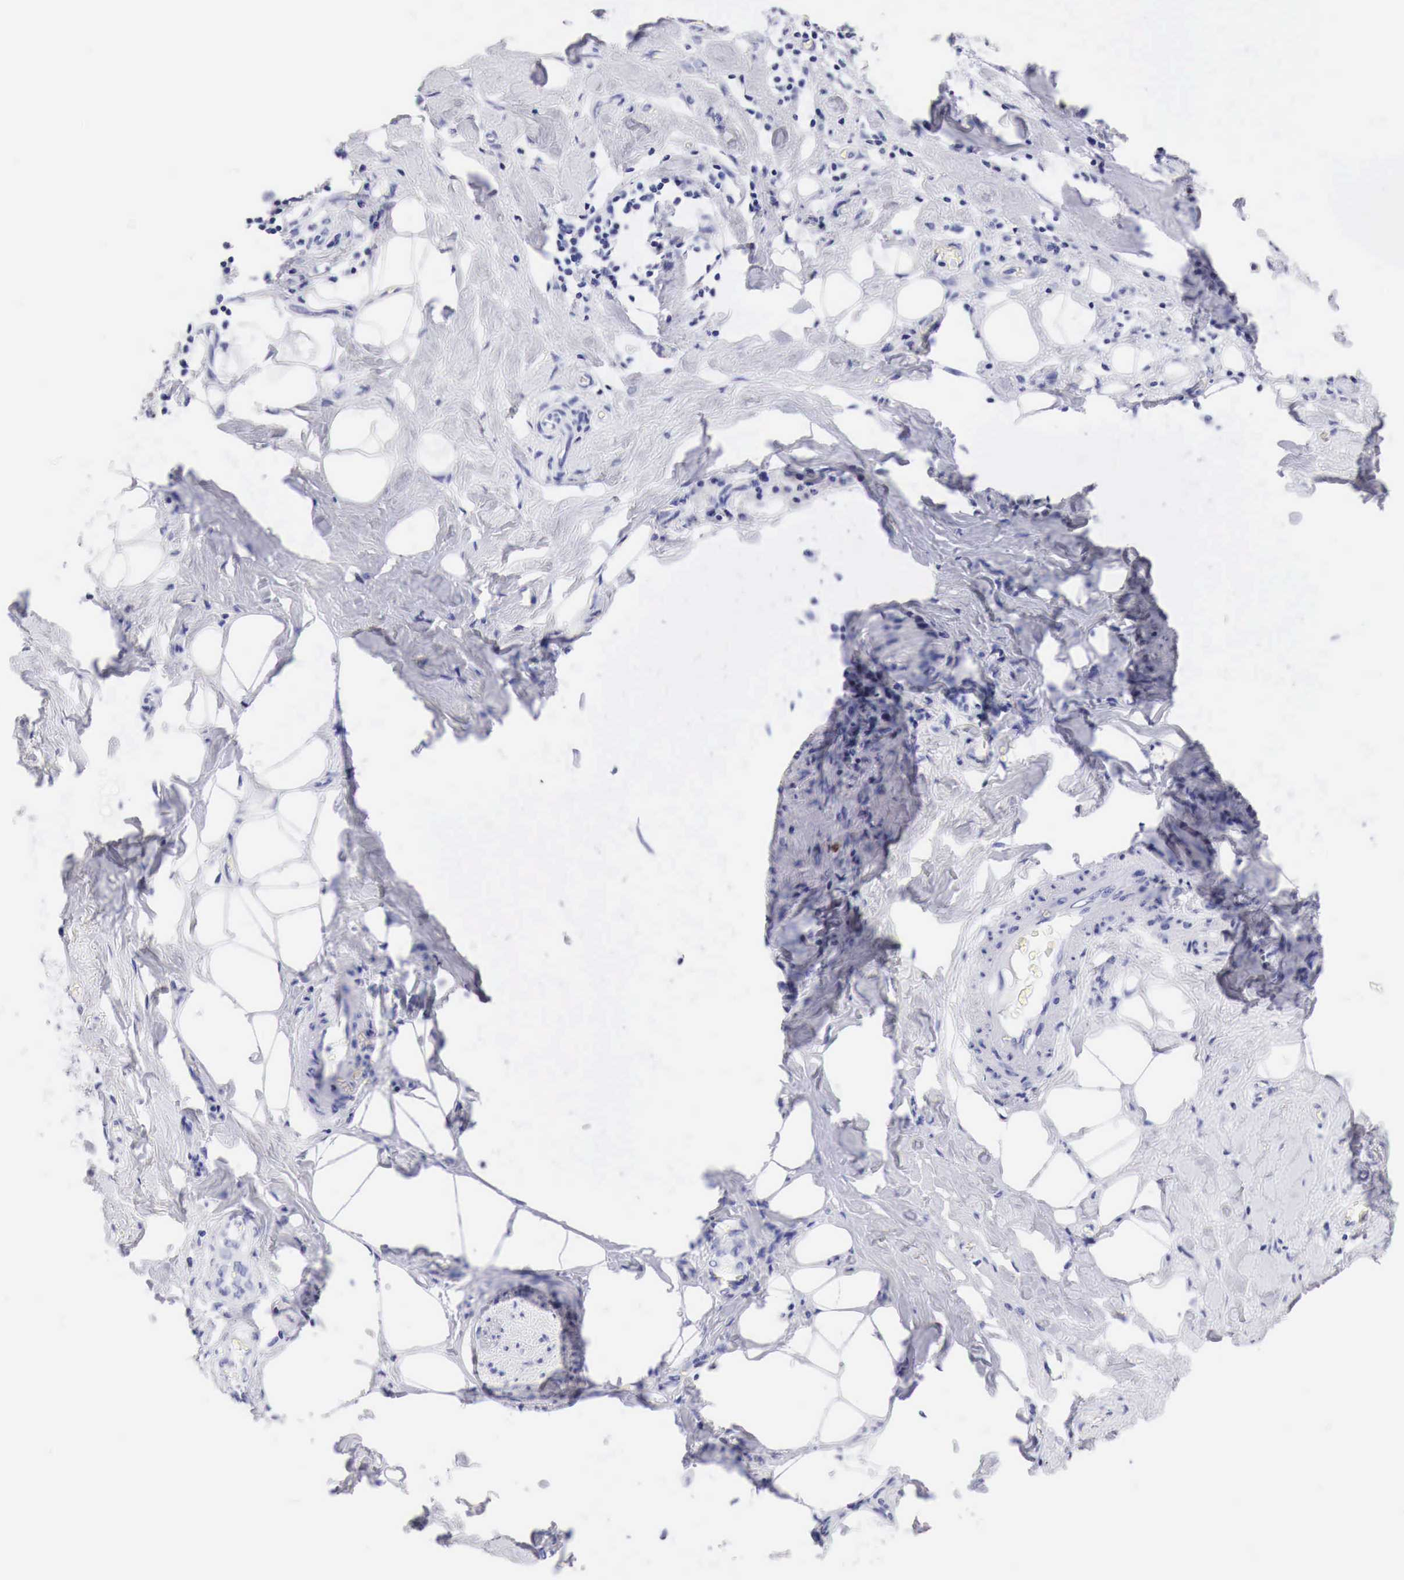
{"staining": {"intensity": "negative", "quantity": "none", "location": "none"}, "tissue": "stomach cancer", "cell_type": "Tumor cells", "image_type": "cancer", "snomed": [{"axis": "morphology", "description": "Adenocarcinoma, NOS"}, {"axis": "topography", "description": "Stomach, upper"}], "caption": "Protein analysis of stomach adenocarcinoma demonstrates no significant positivity in tumor cells.", "gene": "CDKN2A", "patient": {"sex": "male", "age": 47}}